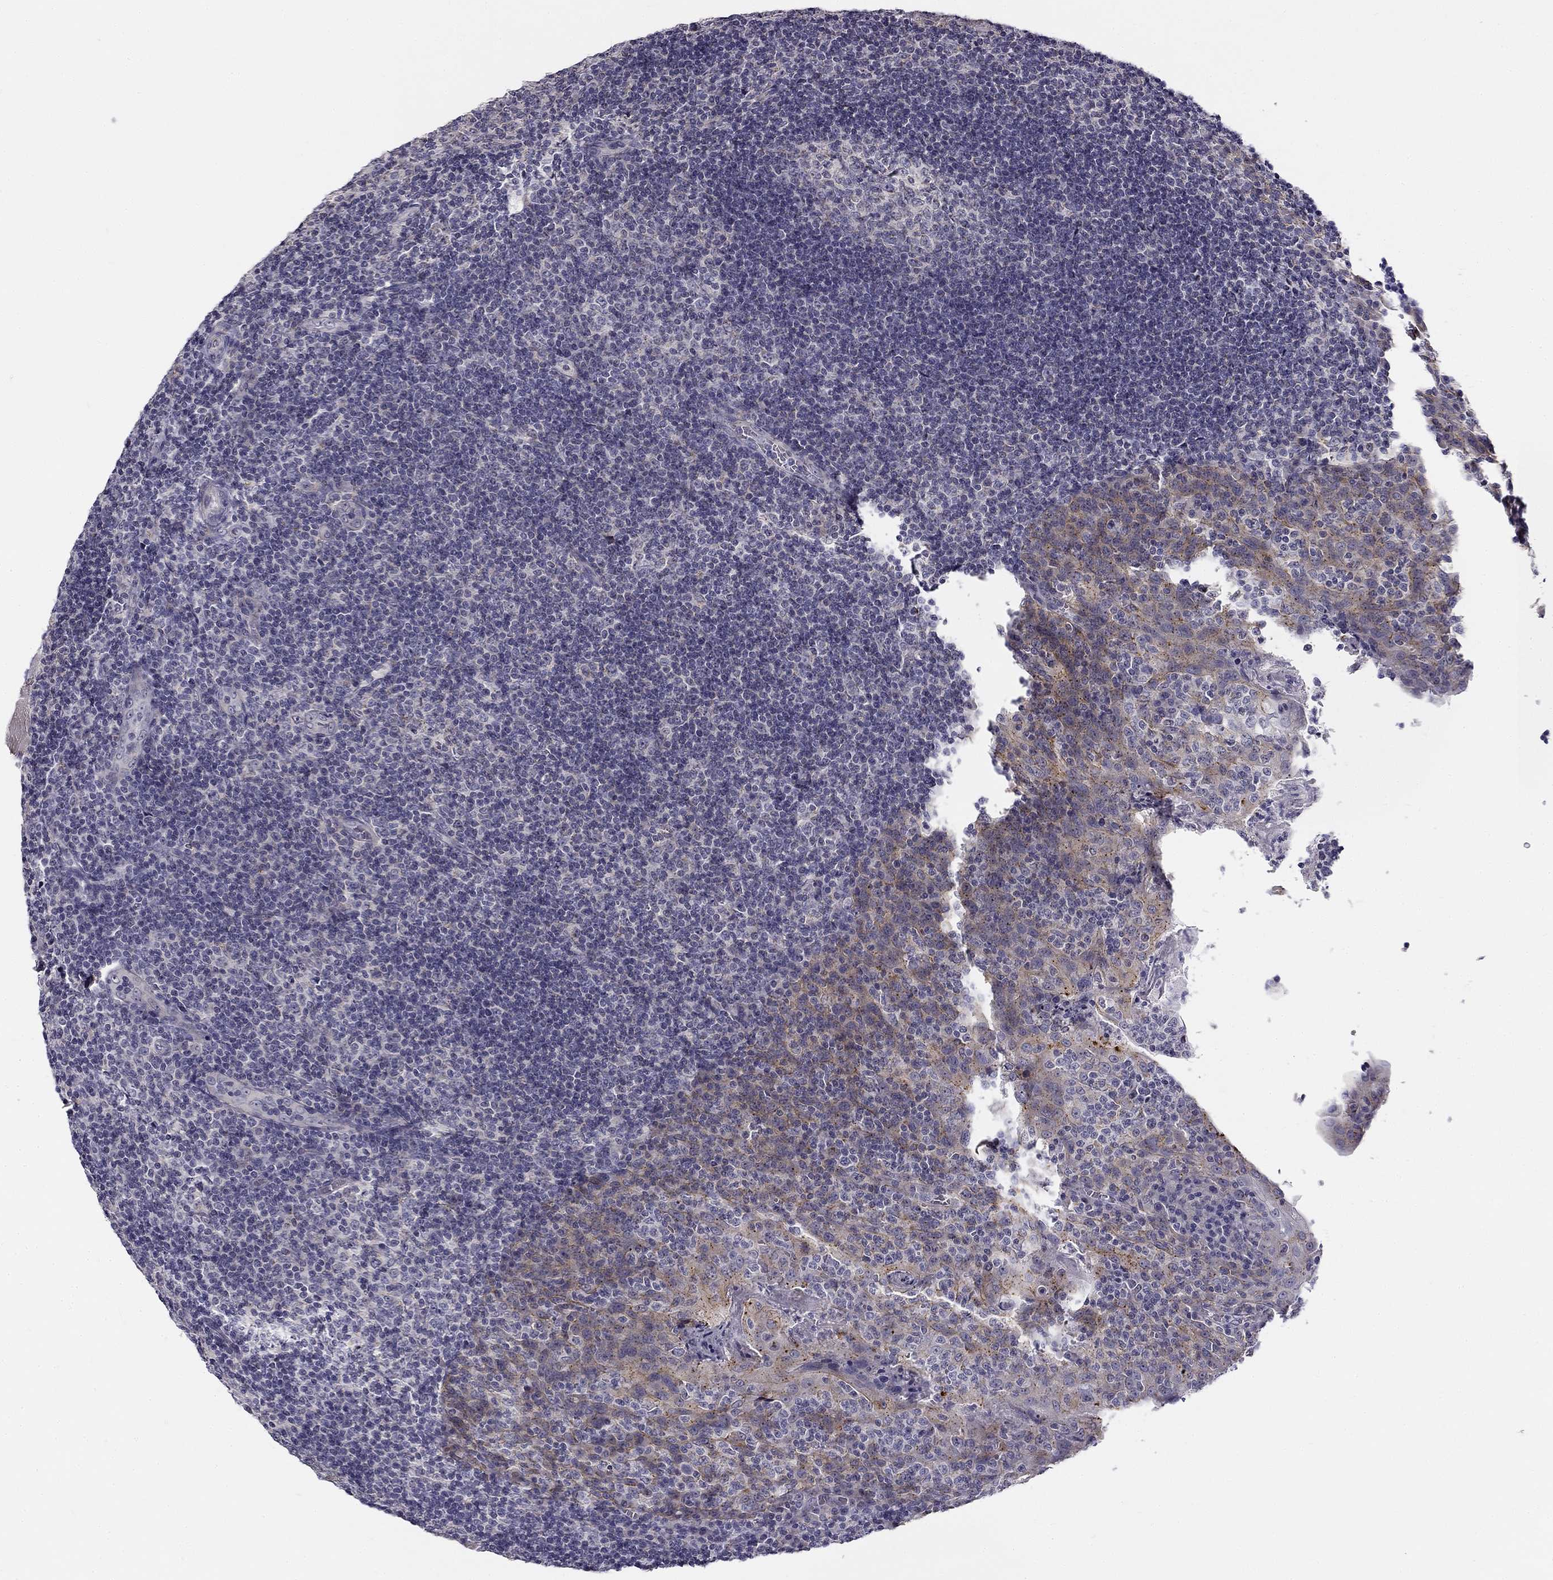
{"staining": {"intensity": "negative", "quantity": "none", "location": "none"}, "tissue": "tonsil", "cell_type": "Germinal center cells", "image_type": "normal", "snomed": [{"axis": "morphology", "description": "Normal tissue, NOS"}, {"axis": "topography", "description": "Tonsil"}], "caption": "Tonsil was stained to show a protein in brown. There is no significant expression in germinal center cells.", "gene": "CNR1", "patient": {"sex": "male", "age": 17}}